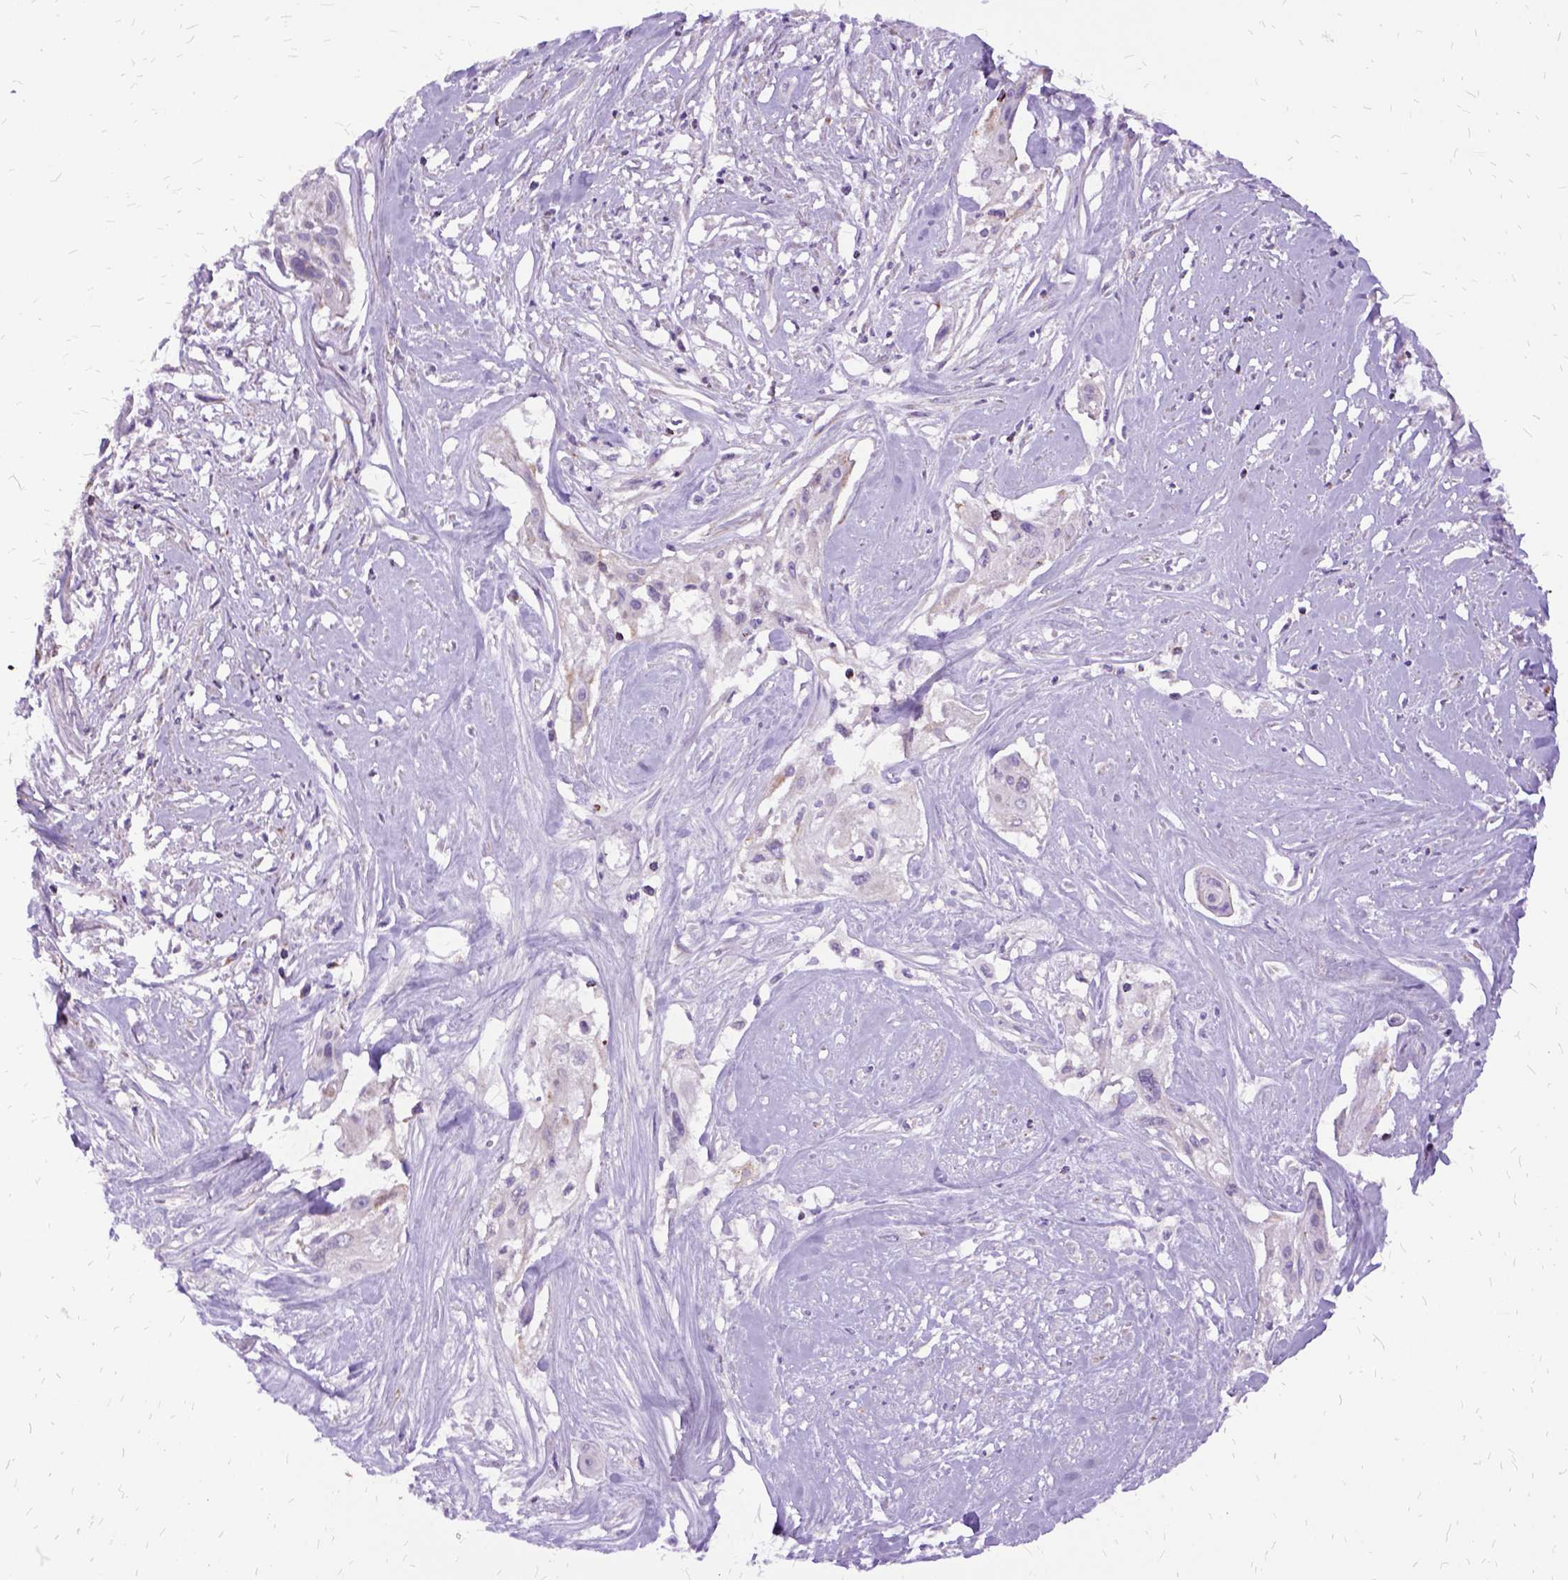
{"staining": {"intensity": "negative", "quantity": "none", "location": "none"}, "tissue": "cervical cancer", "cell_type": "Tumor cells", "image_type": "cancer", "snomed": [{"axis": "morphology", "description": "Squamous cell carcinoma, NOS"}, {"axis": "topography", "description": "Cervix"}], "caption": "This photomicrograph is of cervical cancer stained with immunohistochemistry to label a protein in brown with the nuclei are counter-stained blue. There is no expression in tumor cells.", "gene": "OXCT1", "patient": {"sex": "female", "age": 49}}